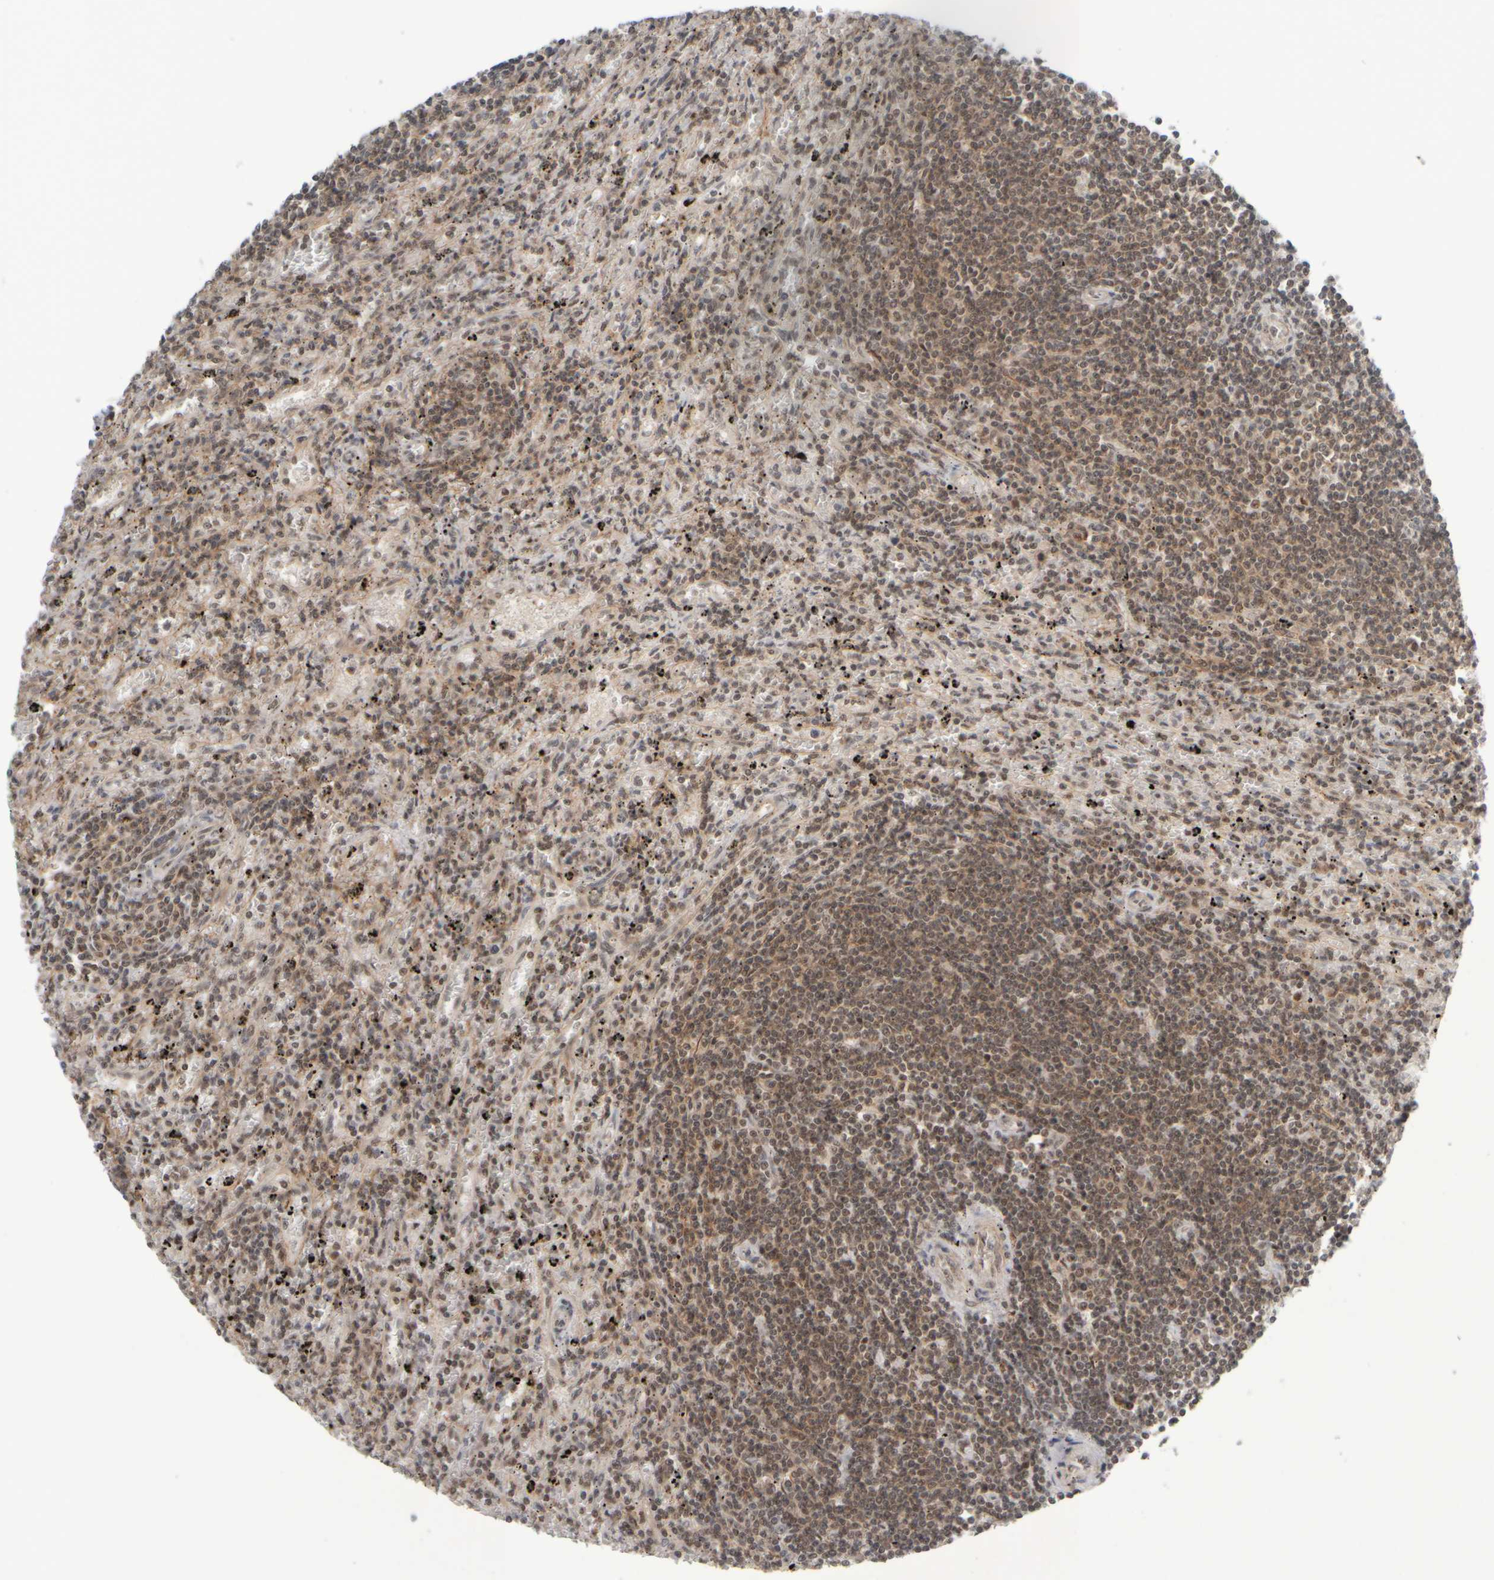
{"staining": {"intensity": "weak", "quantity": "25%-75%", "location": "cytoplasmic/membranous"}, "tissue": "lymphoma", "cell_type": "Tumor cells", "image_type": "cancer", "snomed": [{"axis": "morphology", "description": "Malignant lymphoma, non-Hodgkin's type, Low grade"}, {"axis": "topography", "description": "Spleen"}], "caption": "Lymphoma stained for a protein displays weak cytoplasmic/membranous positivity in tumor cells.", "gene": "SYNRG", "patient": {"sex": "male", "age": 76}}